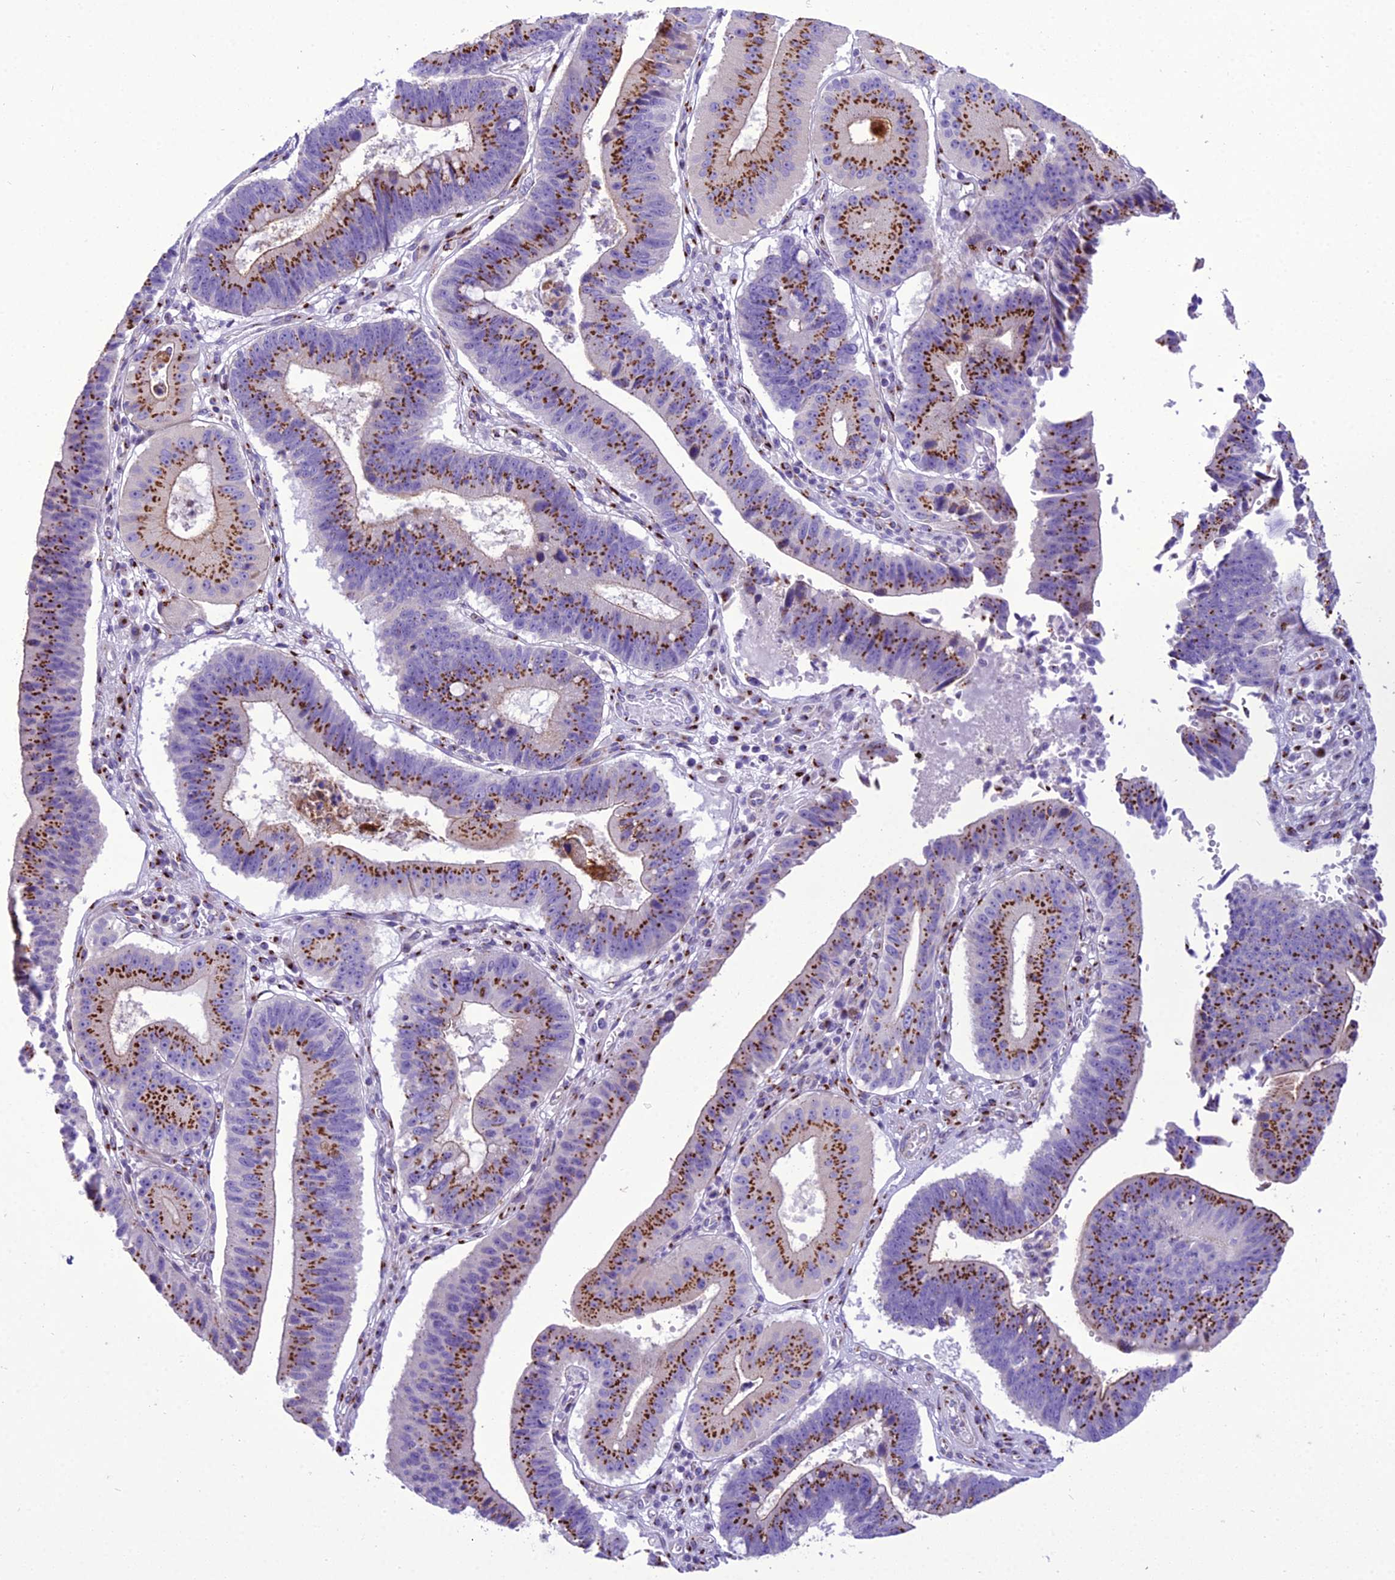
{"staining": {"intensity": "strong", "quantity": ">75%", "location": "cytoplasmic/membranous"}, "tissue": "stomach cancer", "cell_type": "Tumor cells", "image_type": "cancer", "snomed": [{"axis": "morphology", "description": "Adenocarcinoma, NOS"}, {"axis": "topography", "description": "Stomach"}], "caption": "Tumor cells reveal strong cytoplasmic/membranous positivity in approximately >75% of cells in stomach adenocarcinoma.", "gene": "GOLM2", "patient": {"sex": "male", "age": 59}}